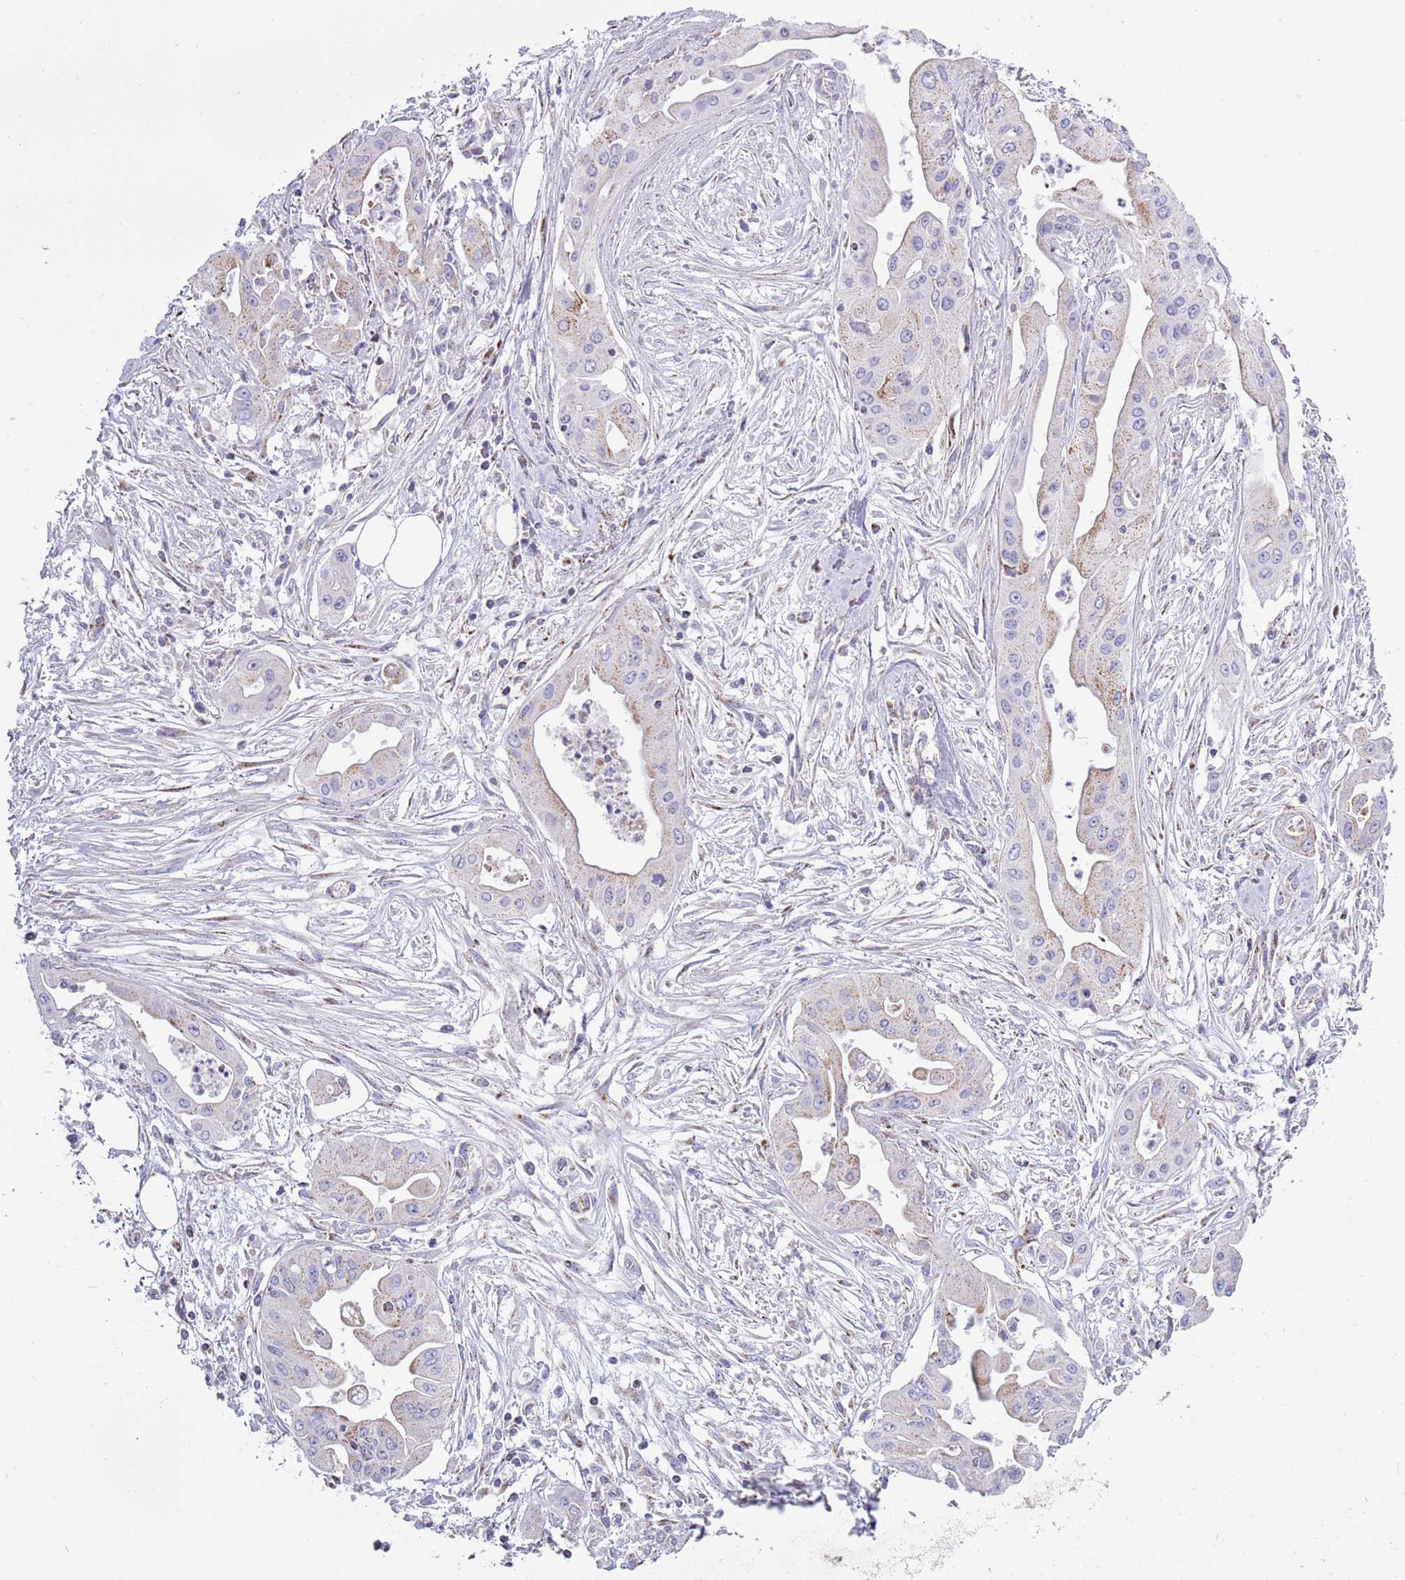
{"staining": {"intensity": "weak", "quantity": "<25%", "location": "cytoplasmic/membranous"}, "tissue": "ovarian cancer", "cell_type": "Tumor cells", "image_type": "cancer", "snomed": [{"axis": "morphology", "description": "Cystadenocarcinoma, mucinous, NOS"}, {"axis": "topography", "description": "Ovary"}], "caption": "This is an immunohistochemistry (IHC) image of ovarian mucinous cystadenocarcinoma. There is no expression in tumor cells.", "gene": "ATP6V1B1", "patient": {"sex": "female", "age": 70}}